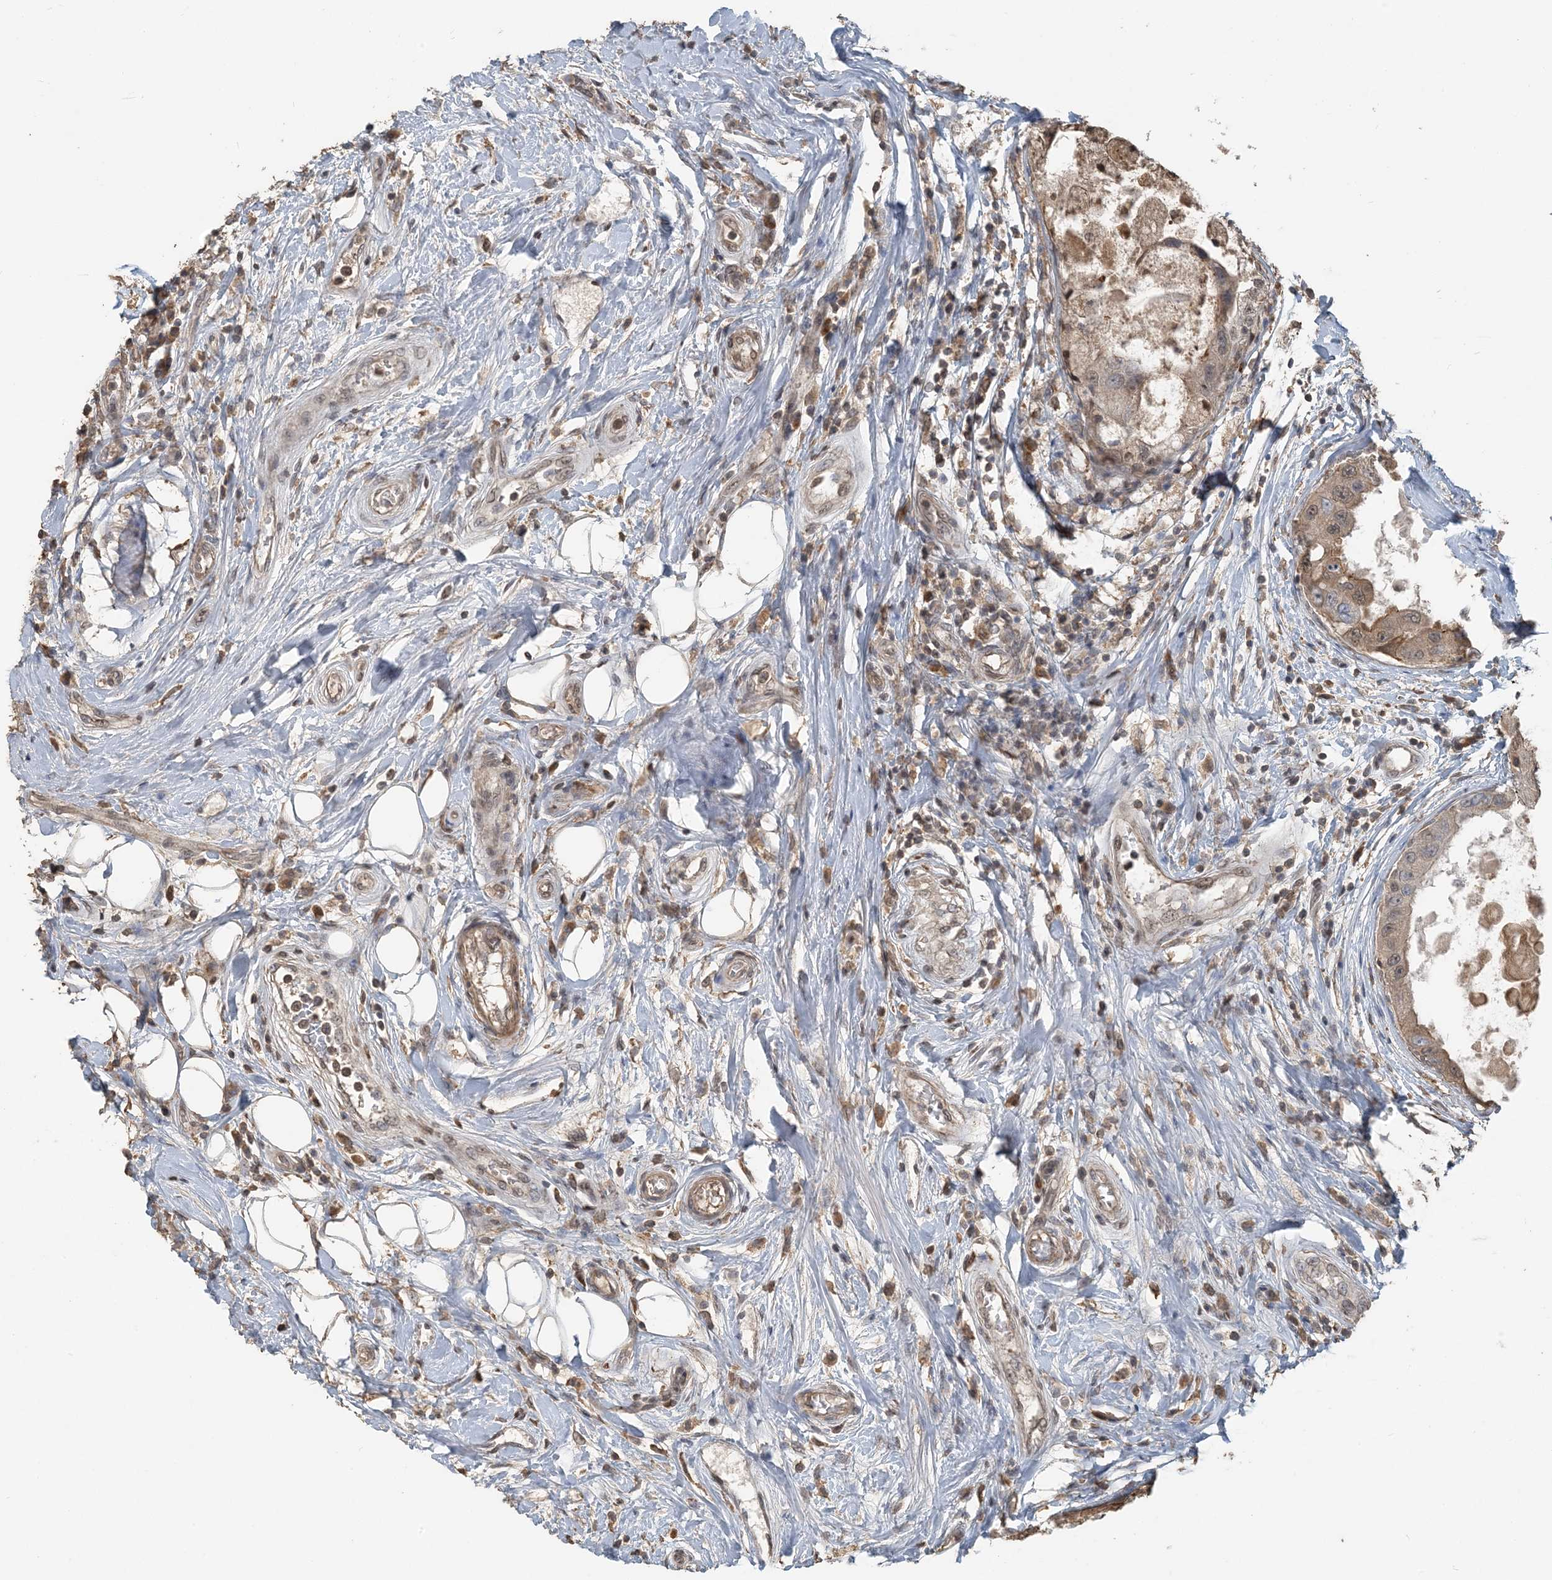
{"staining": {"intensity": "weak", "quantity": ">75%", "location": "cytoplasmic/membranous,nuclear"}, "tissue": "breast cancer", "cell_type": "Tumor cells", "image_type": "cancer", "snomed": [{"axis": "morphology", "description": "Duct carcinoma"}, {"axis": "topography", "description": "Breast"}], "caption": "Tumor cells exhibit low levels of weak cytoplasmic/membranous and nuclear positivity in about >75% of cells in human breast cancer.", "gene": "ZC3H12A", "patient": {"sex": "female", "age": 27}}